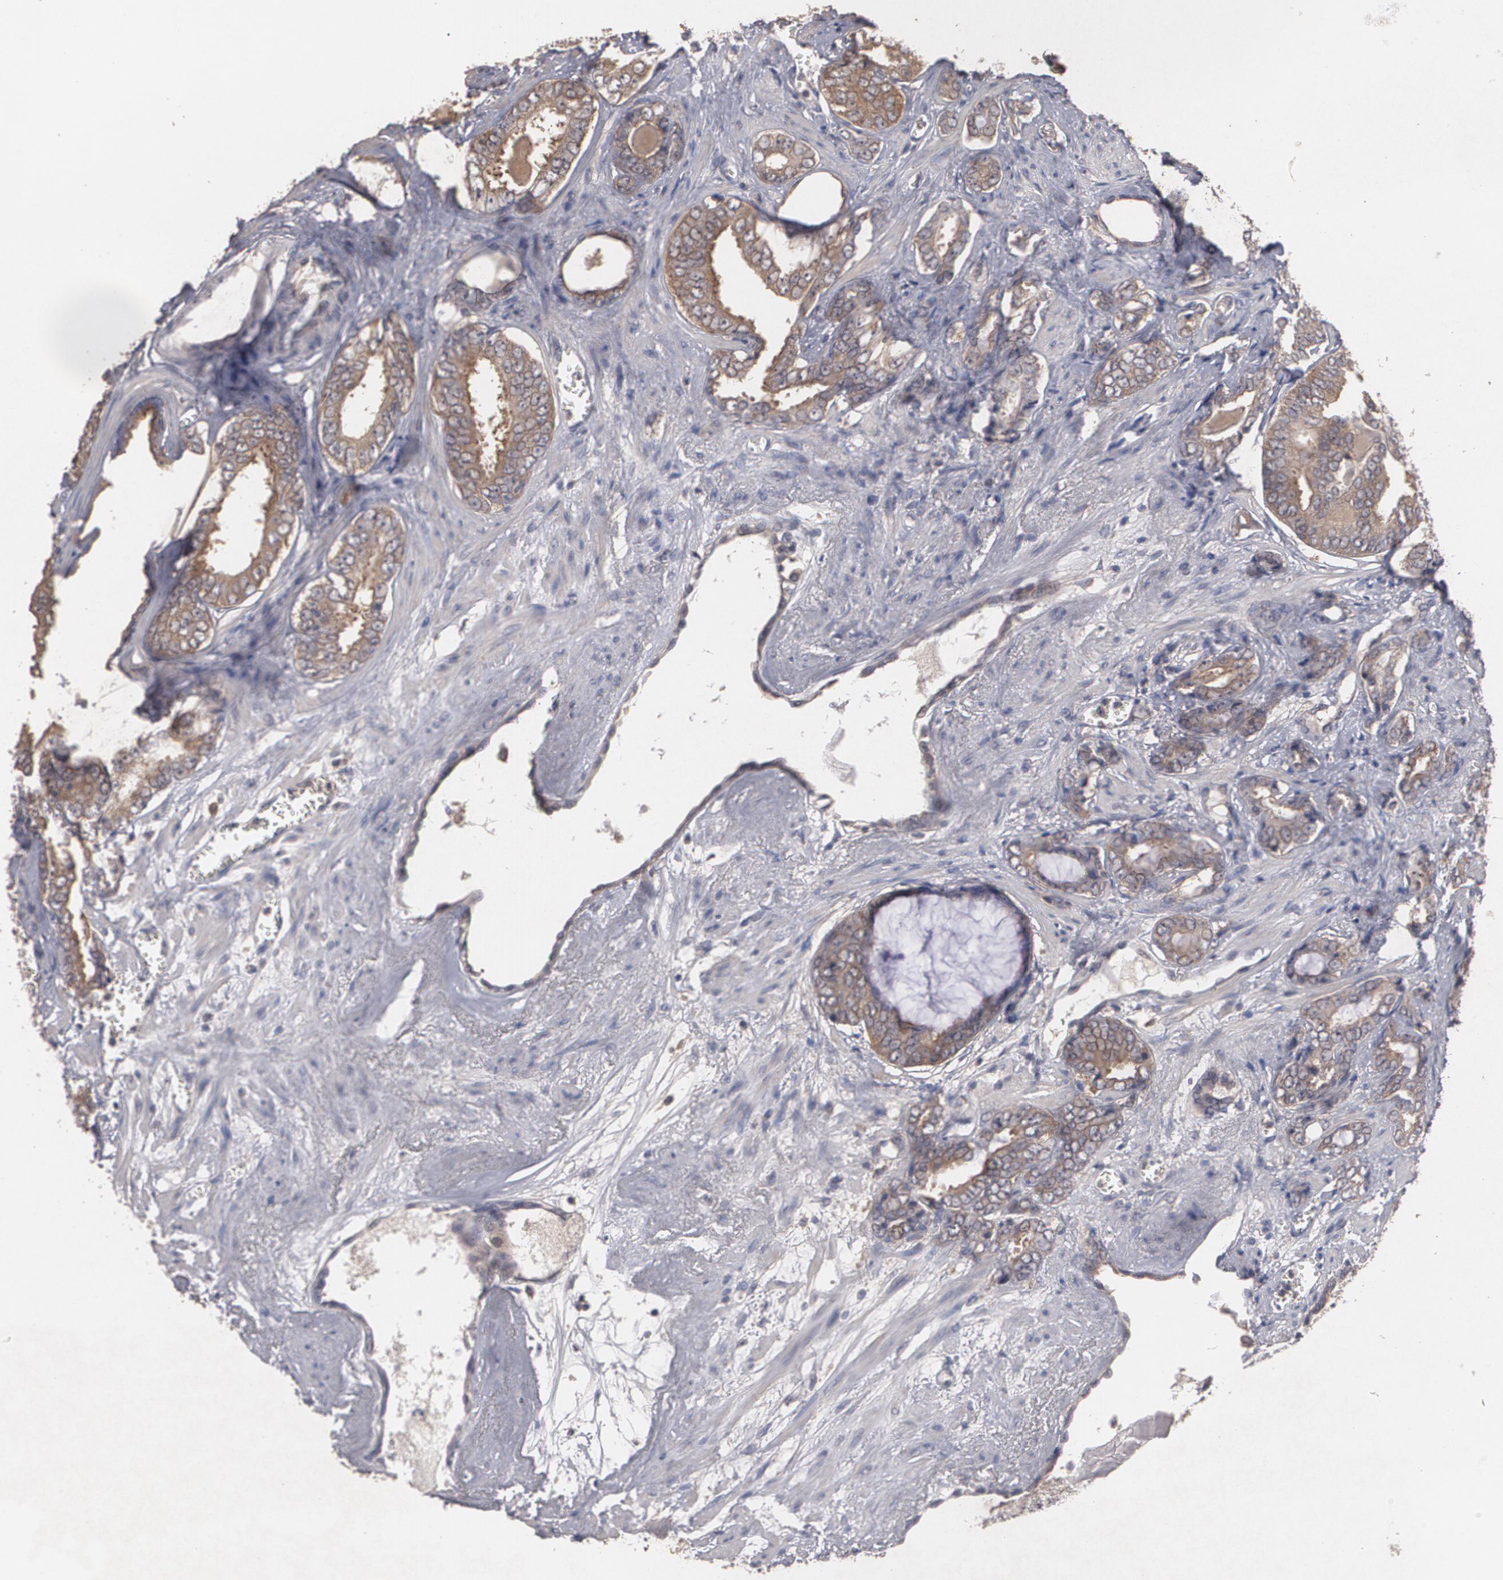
{"staining": {"intensity": "strong", "quantity": ">75%", "location": "cytoplasmic/membranous"}, "tissue": "prostate cancer", "cell_type": "Tumor cells", "image_type": "cancer", "snomed": [{"axis": "morphology", "description": "Adenocarcinoma, Medium grade"}, {"axis": "topography", "description": "Prostate"}], "caption": "Adenocarcinoma (medium-grade) (prostate) stained with a brown dye exhibits strong cytoplasmic/membranous positive expression in about >75% of tumor cells.", "gene": "ARF6", "patient": {"sex": "male", "age": 79}}